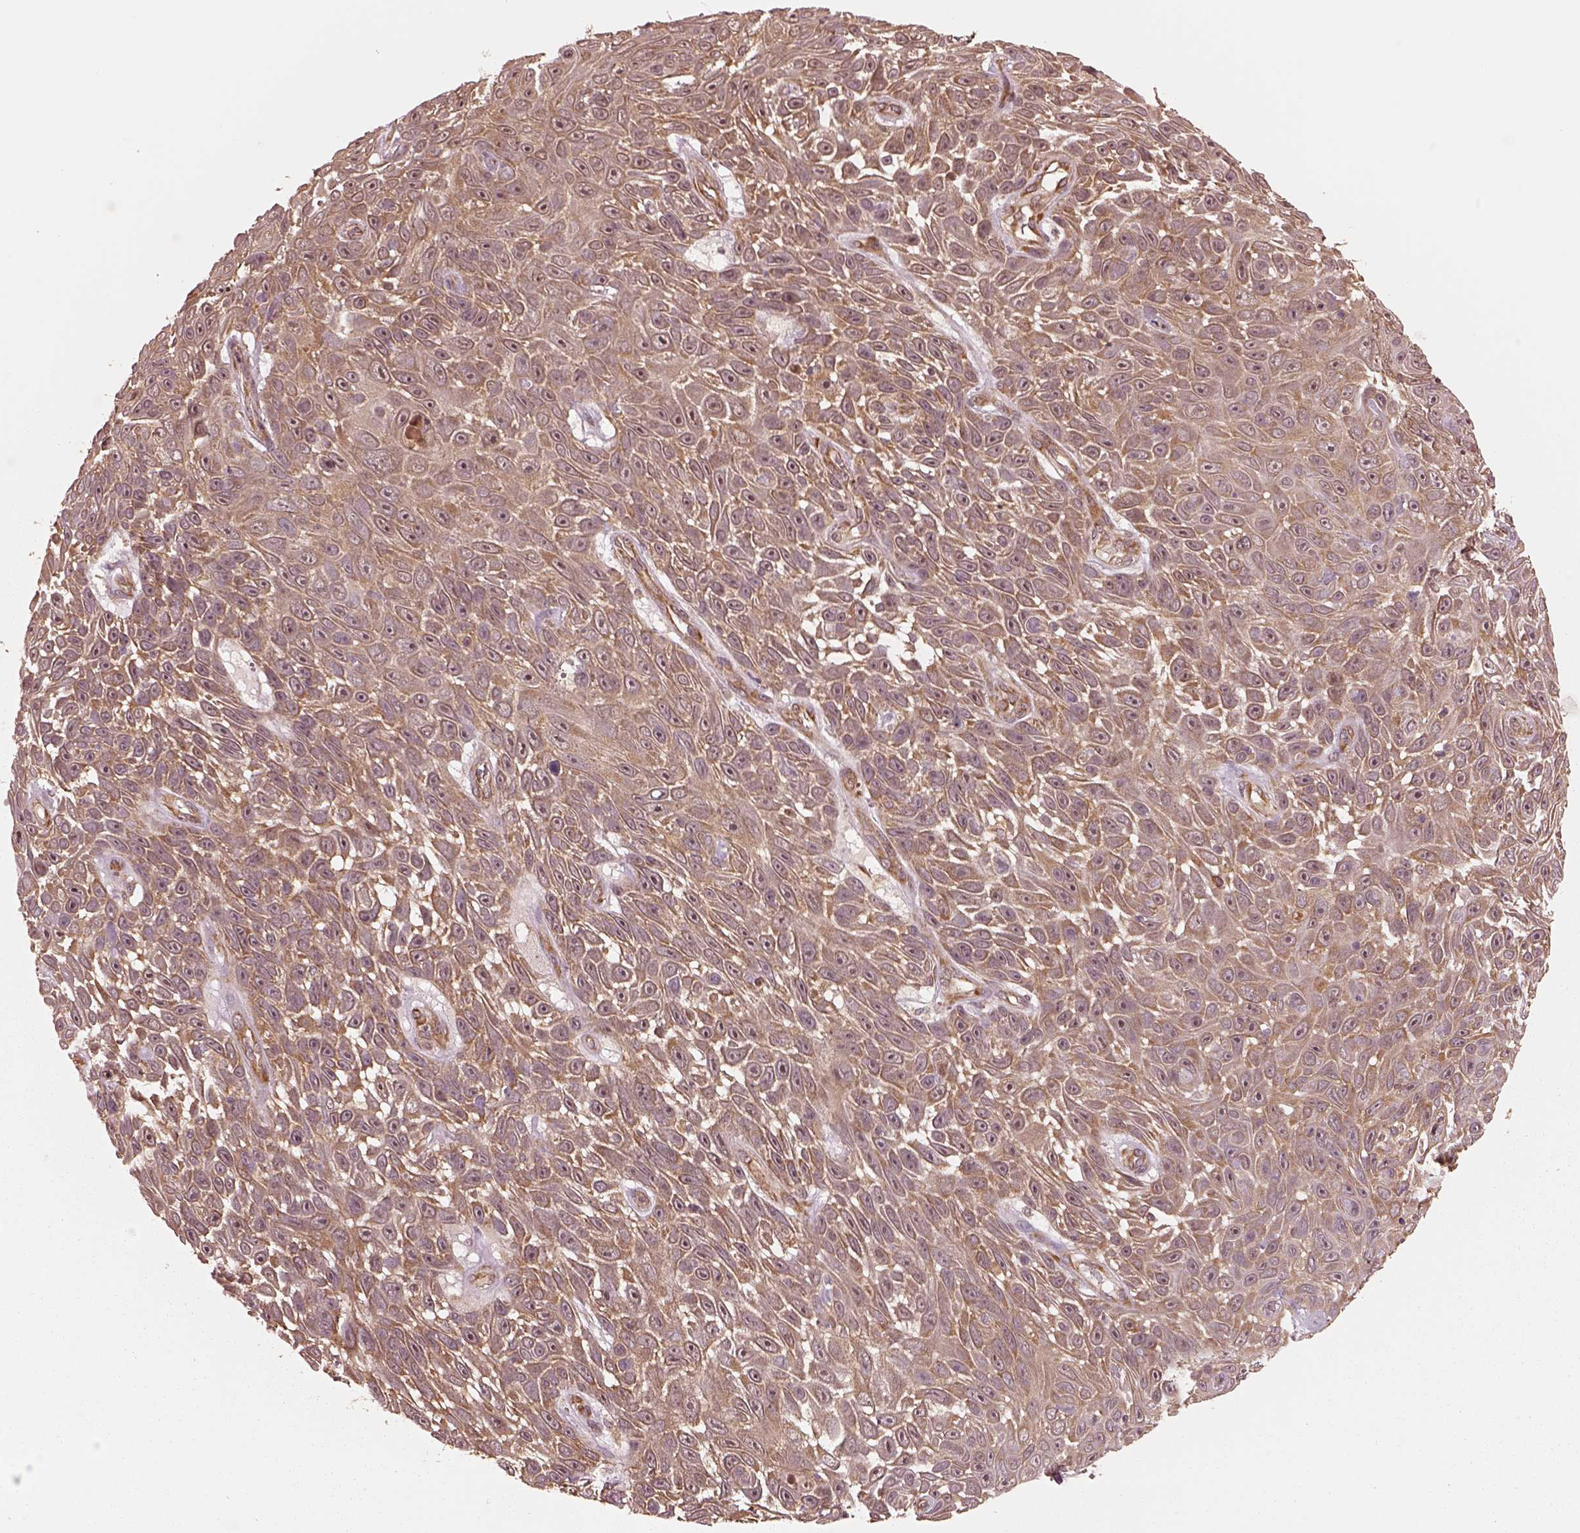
{"staining": {"intensity": "moderate", "quantity": ">75%", "location": "cytoplasmic/membranous"}, "tissue": "skin cancer", "cell_type": "Tumor cells", "image_type": "cancer", "snomed": [{"axis": "morphology", "description": "Squamous cell carcinoma, NOS"}, {"axis": "topography", "description": "Skin"}], "caption": "Immunohistochemical staining of skin squamous cell carcinoma displays moderate cytoplasmic/membranous protein staining in approximately >75% of tumor cells. (Brightfield microscopy of DAB IHC at high magnification).", "gene": "RPS5", "patient": {"sex": "male", "age": 82}}